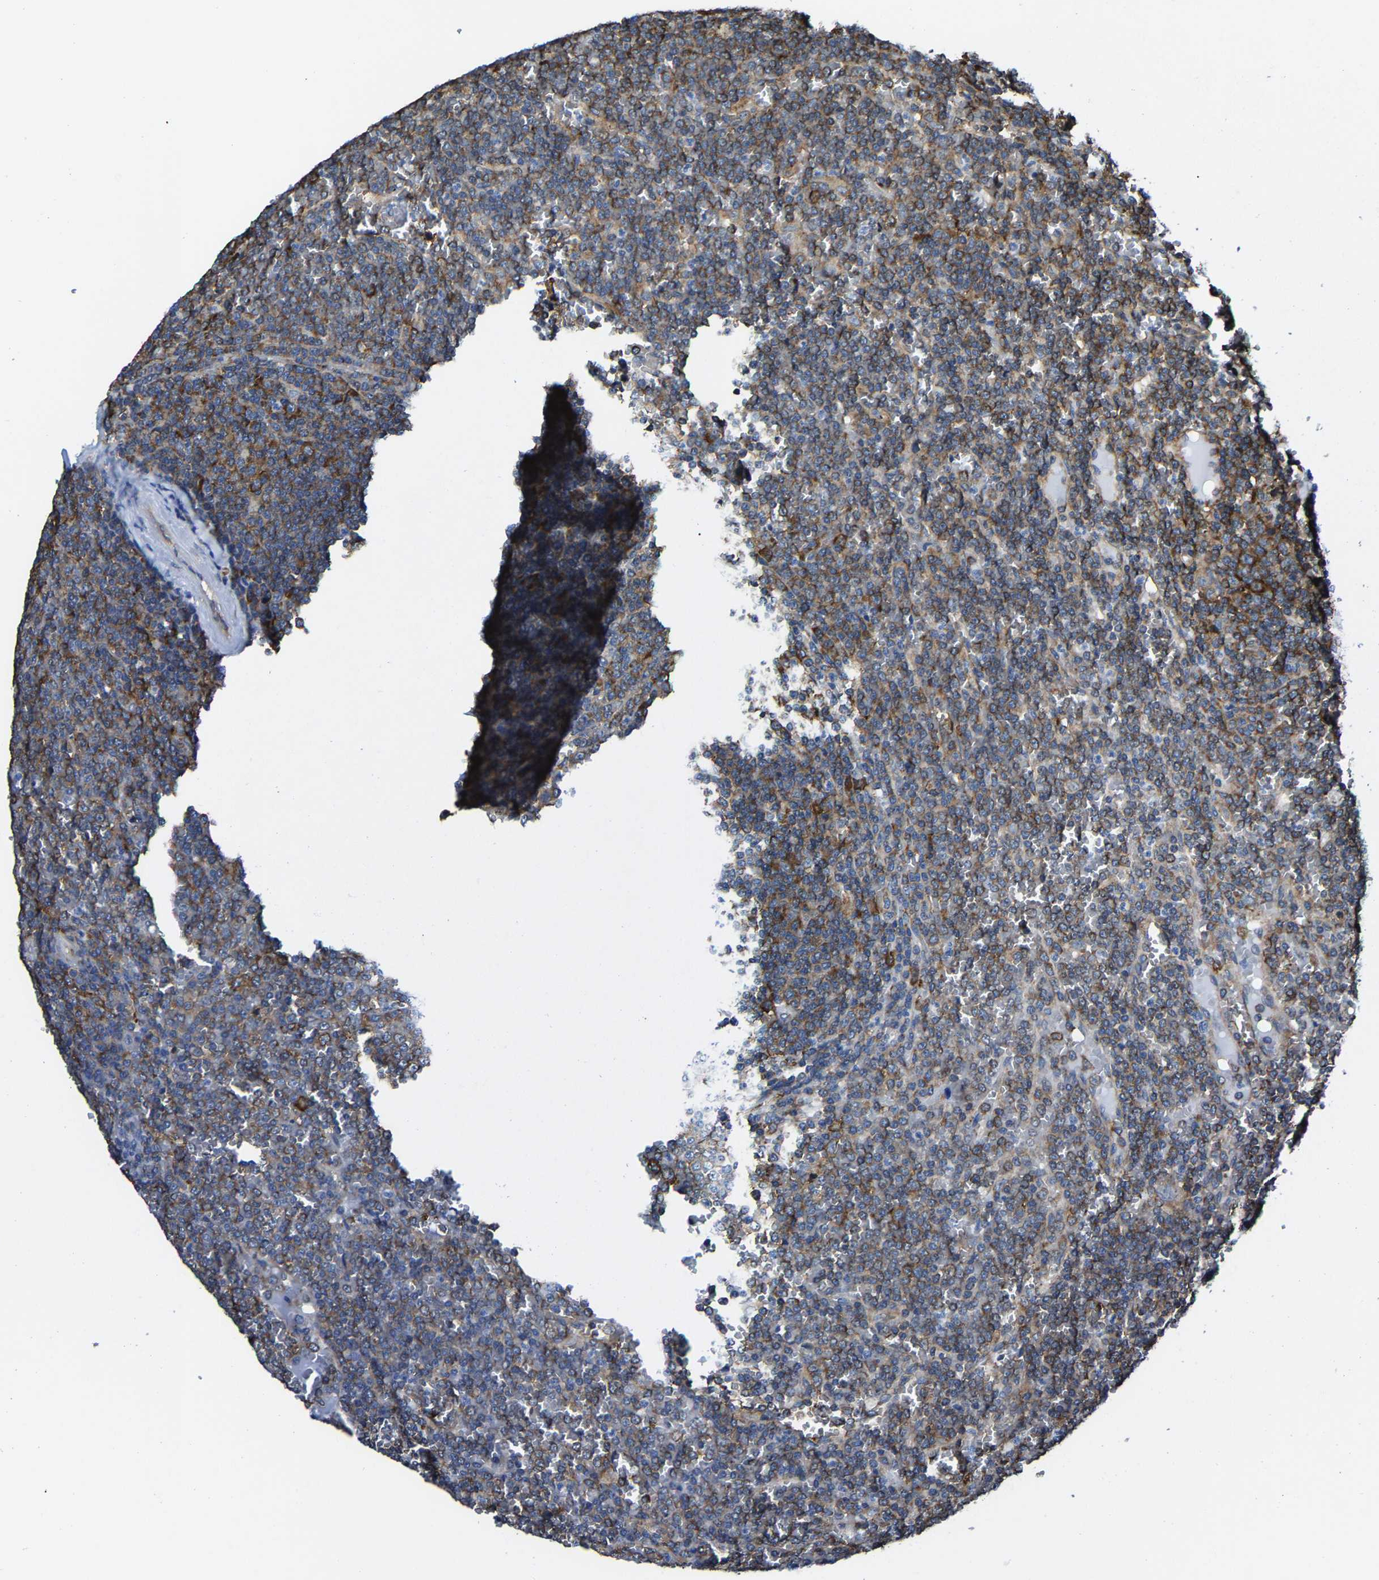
{"staining": {"intensity": "strong", "quantity": "<25%", "location": "cytoplasmic/membranous"}, "tissue": "lymphoma", "cell_type": "Tumor cells", "image_type": "cancer", "snomed": [{"axis": "morphology", "description": "Malignant lymphoma, non-Hodgkin's type, Low grade"}, {"axis": "topography", "description": "Spleen"}], "caption": "IHC histopathology image of human low-grade malignant lymphoma, non-Hodgkin's type stained for a protein (brown), which reveals medium levels of strong cytoplasmic/membranous staining in approximately <25% of tumor cells.", "gene": "G3BP2", "patient": {"sex": "female", "age": 19}}